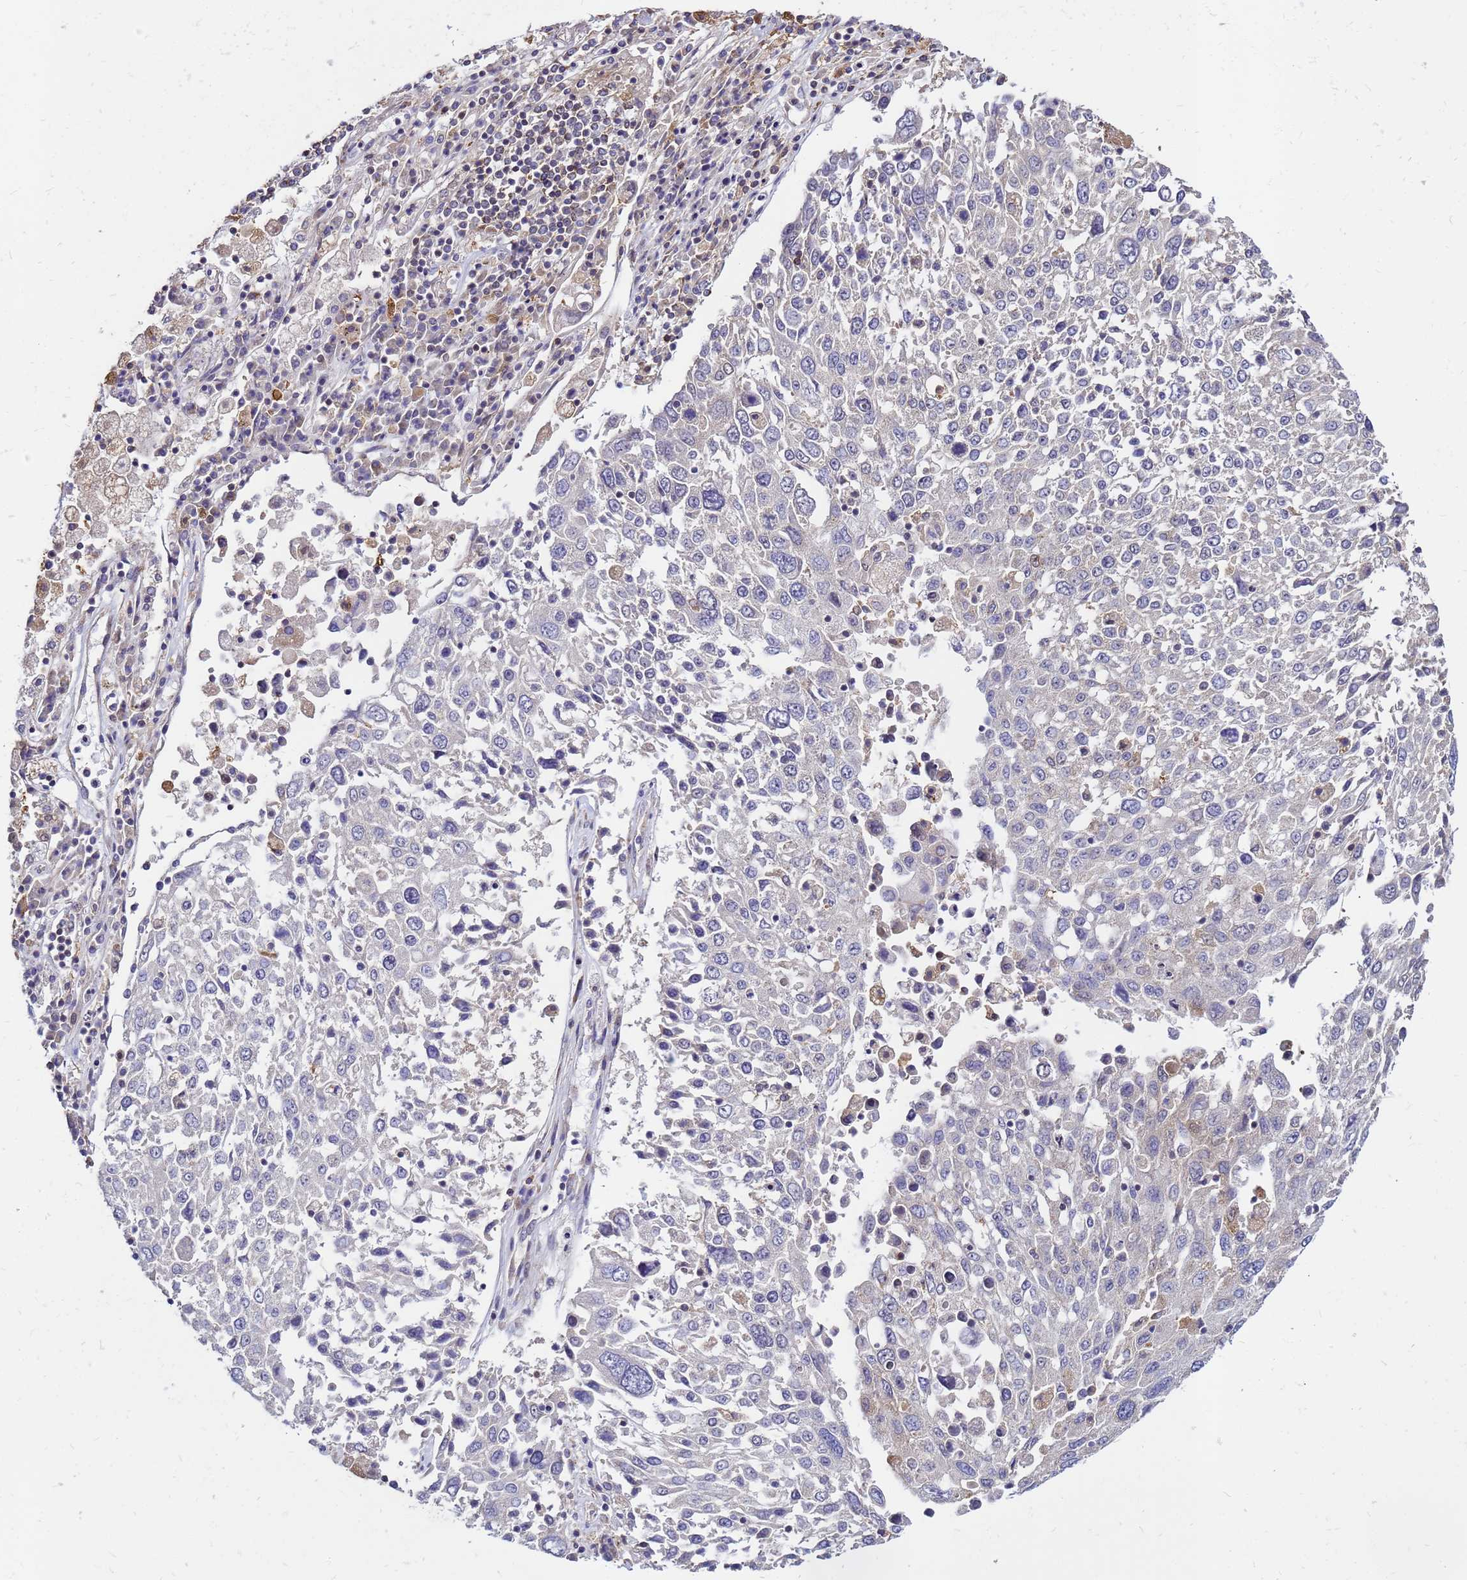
{"staining": {"intensity": "negative", "quantity": "none", "location": "none"}, "tissue": "lung cancer", "cell_type": "Tumor cells", "image_type": "cancer", "snomed": [{"axis": "morphology", "description": "Squamous cell carcinoma, NOS"}, {"axis": "topography", "description": "Lung"}], "caption": "High magnification brightfield microscopy of squamous cell carcinoma (lung) stained with DAB (3,3'-diaminobenzidine) (brown) and counterstained with hematoxylin (blue): tumor cells show no significant expression. (IHC, brightfield microscopy, high magnification).", "gene": "MOB2", "patient": {"sex": "male", "age": 65}}